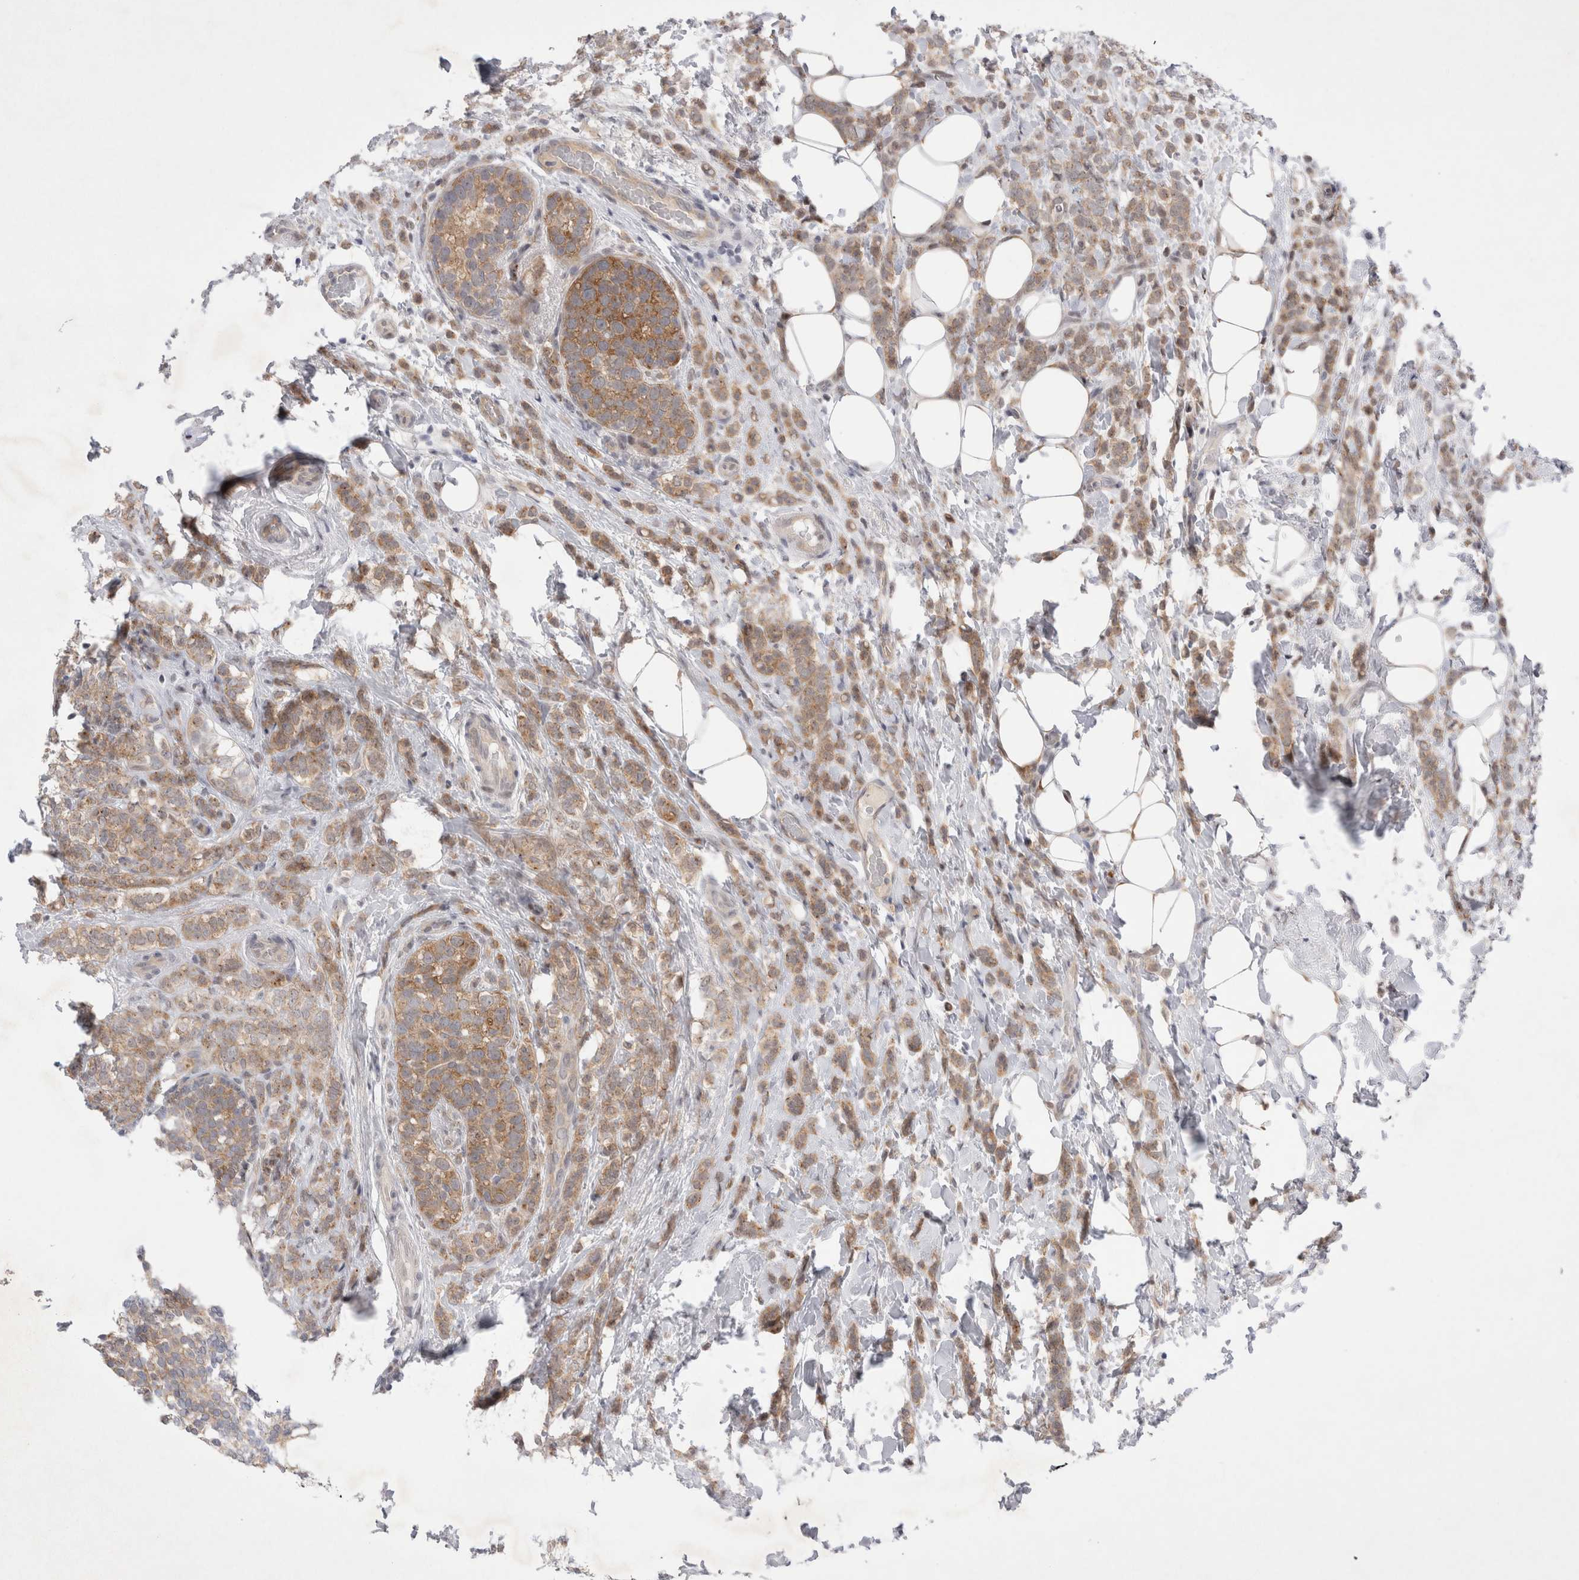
{"staining": {"intensity": "moderate", "quantity": ">75%", "location": "cytoplasmic/membranous"}, "tissue": "breast cancer", "cell_type": "Tumor cells", "image_type": "cancer", "snomed": [{"axis": "morphology", "description": "Lobular carcinoma"}, {"axis": "topography", "description": "Breast"}], "caption": "Breast cancer was stained to show a protein in brown. There is medium levels of moderate cytoplasmic/membranous positivity in about >75% of tumor cells.", "gene": "WIPF2", "patient": {"sex": "female", "age": 50}}